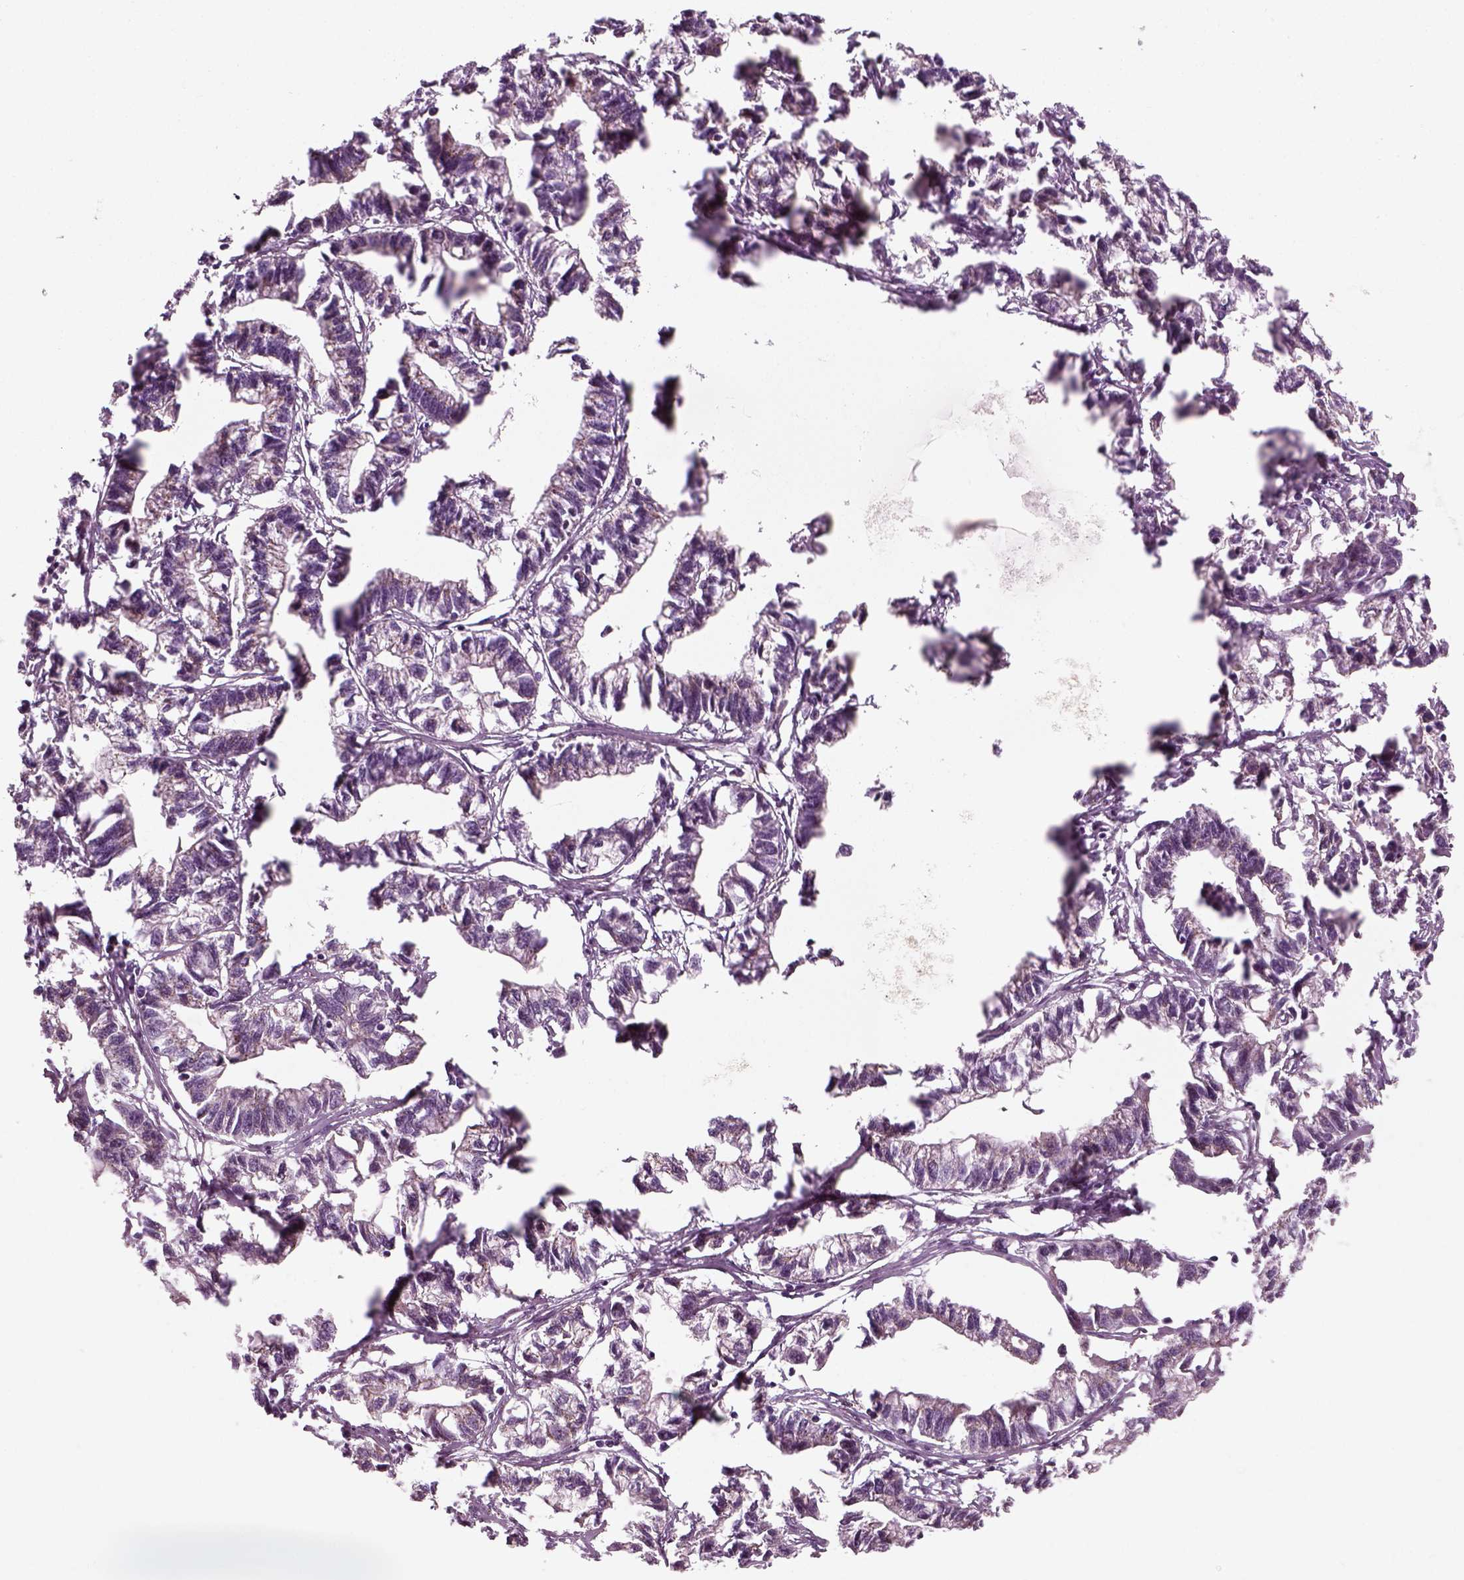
{"staining": {"intensity": "negative", "quantity": "none", "location": "none"}, "tissue": "stomach cancer", "cell_type": "Tumor cells", "image_type": "cancer", "snomed": [{"axis": "morphology", "description": "Adenocarcinoma, NOS"}, {"axis": "topography", "description": "Stomach"}], "caption": "Immunohistochemical staining of human adenocarcinoma (stomach) reveals no significant staining in tumor cells.", "gene": "MLIP", "patient": {"sex": "male", "age": 83}}